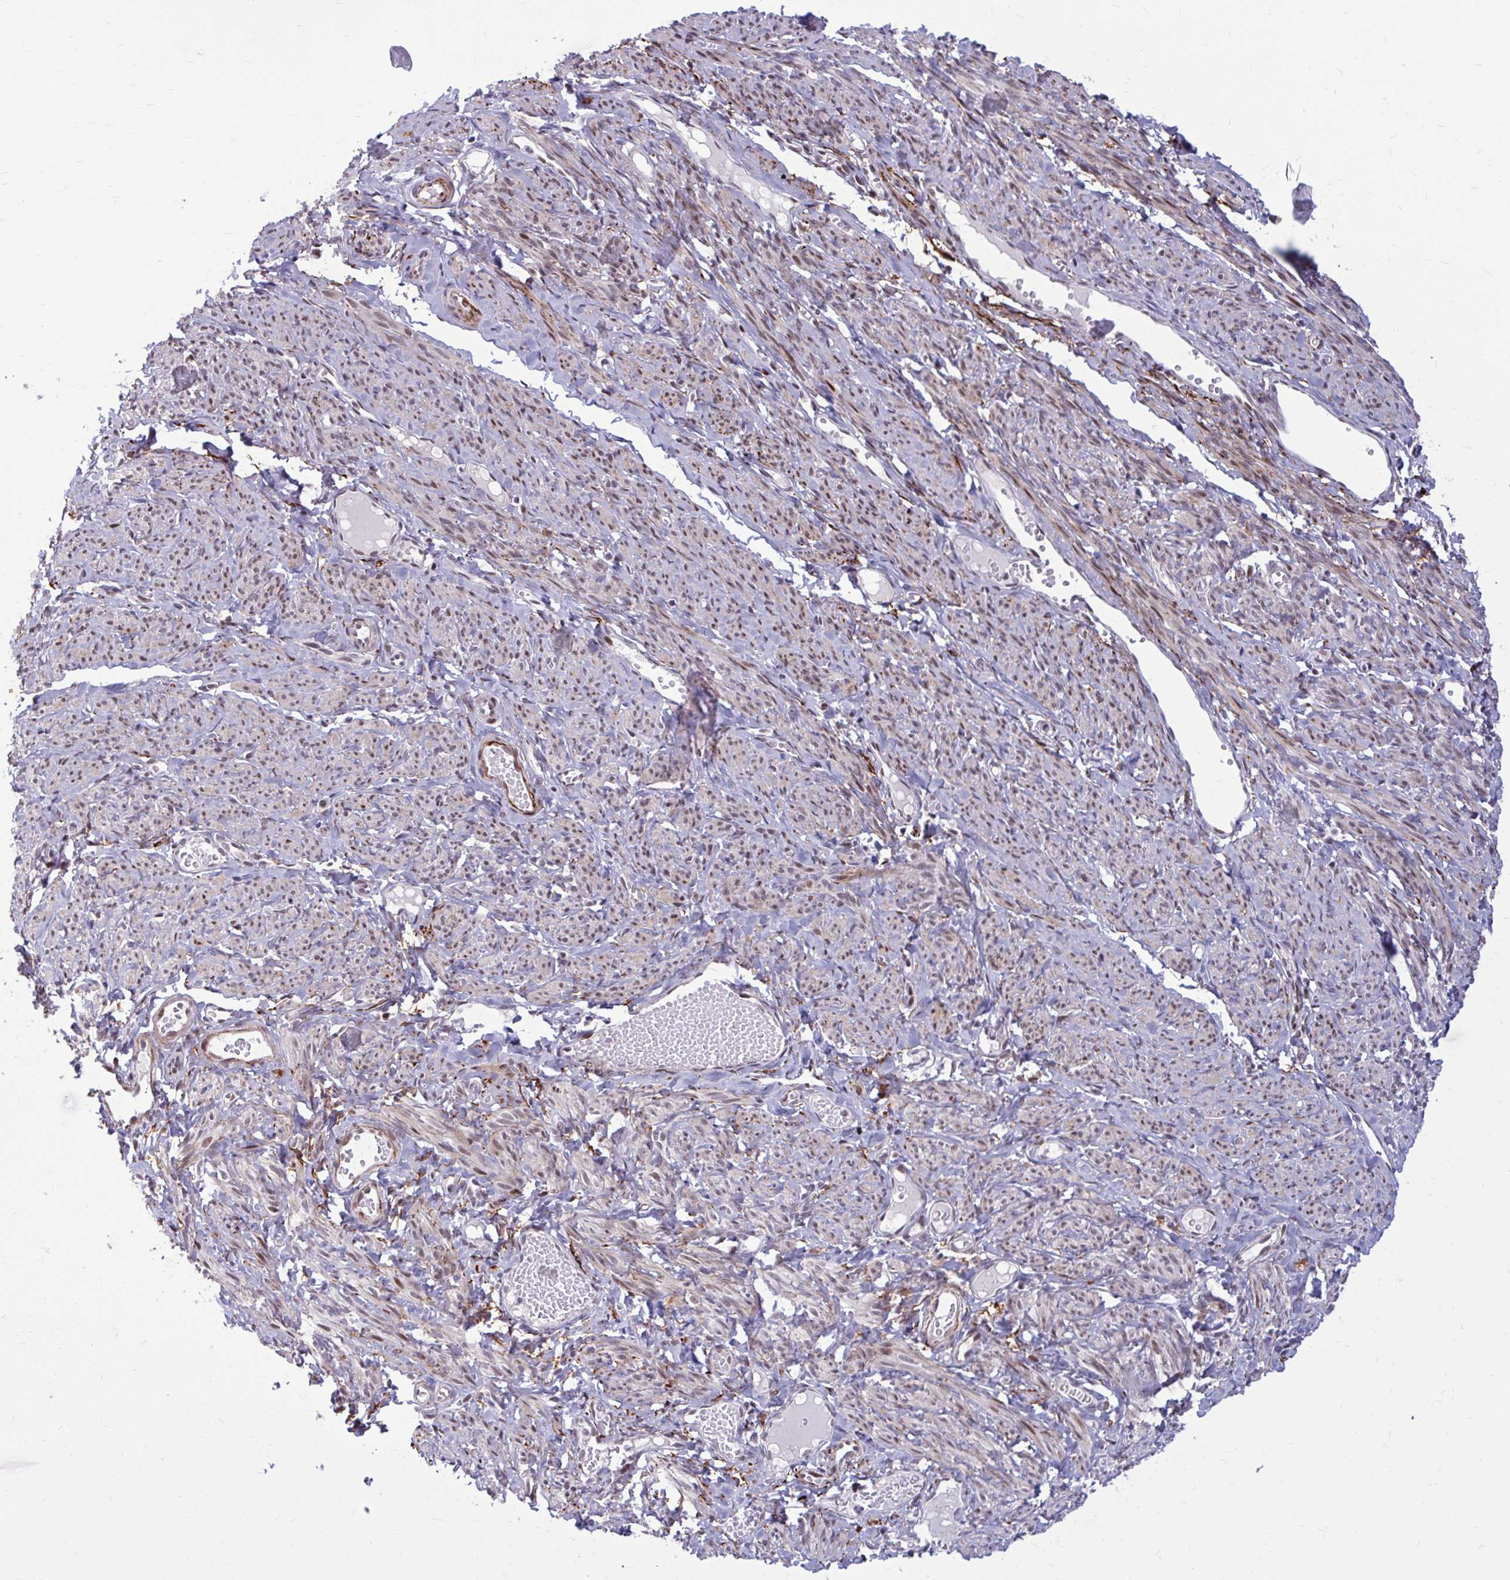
{"staining": {"intensity": "moderate", "quantity": ">75%", "location": "cytoplasmic/membranous,nuclear"}, "tissue": "smooth muscle", "cell_type": "Smooth muscle cells", "image_type": "normal", "snomed": [{"axis": "morphology", "description": "Normal tissue, NOS"}, {"axis": "topography", "description": "Smooth muscle"}], "caption": "Protein expression analysis of normal human smooth muscle reveals moderate cytoplasmic/membranous,nuclear positivity in about >75% of smooth muscle cells.", "gene": "PSME4", "patient": {"sex": "female", "age": 65}}